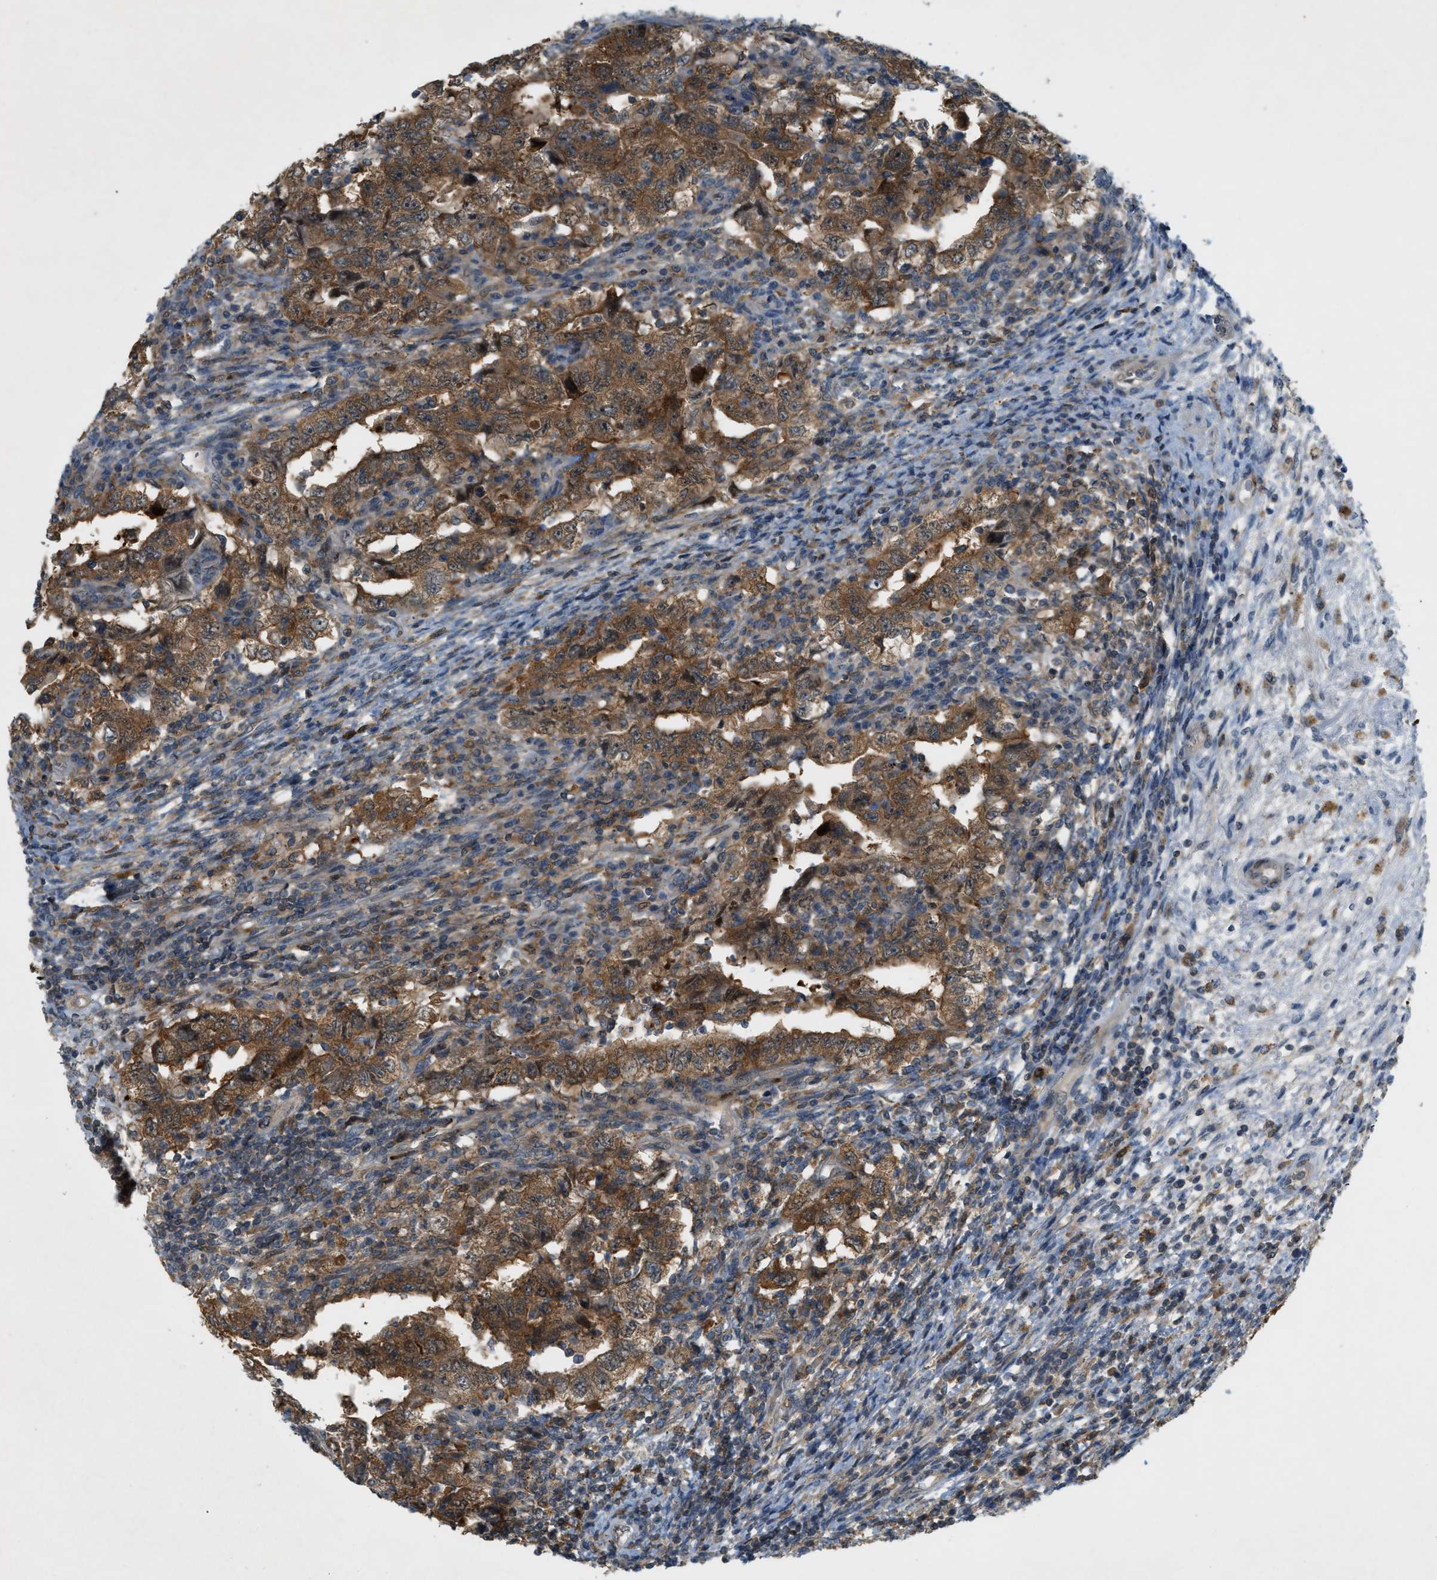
{"staining": {"intensity": "strong", "quantity": ">75%", "location": "cytoplasmic/membranous,nuclear"}, "tissue": "testis cancer", "cell_type": "Tumor cells", "image_type": "cancer", "snomed": [{"axis": "morphology", "description": "Carcinoma, Embryonal, NOS"}, {"axis": "topography", "description": "Testis"}], "caption": "This image demonstrates IHC staining of human testis embryonal carcinoma, with high strong cytoplasmic/membranous and nuclear positivity in approximately >75% of tumor cells.", "gene": "PDCL3", "patient": {"sex": "male", "age": 26}}